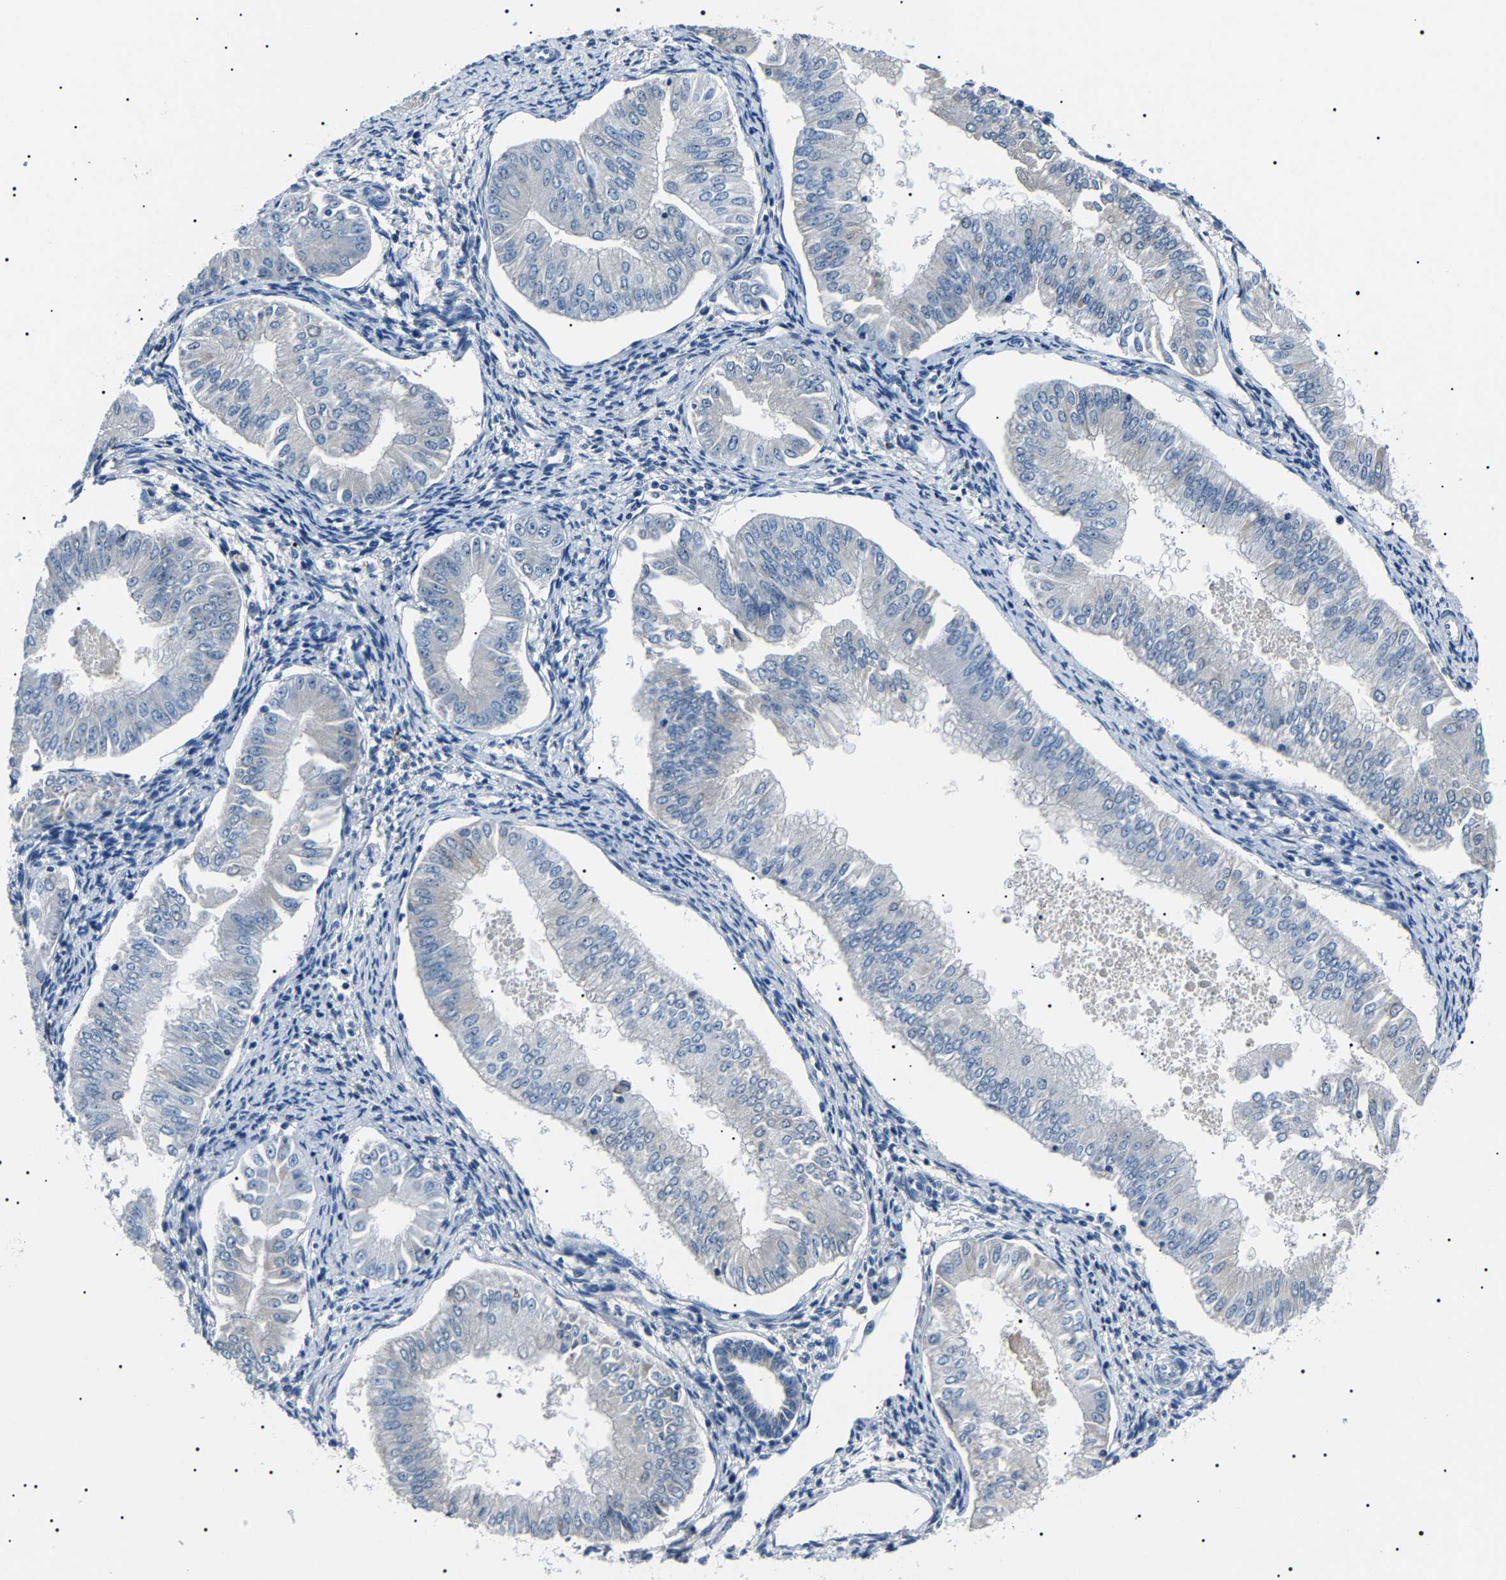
{"staining": {"intensity": "negative", "quantity": "none", "location": "none"}, "tissue": "endometrial cancer", "cell_type": "Tumor cells", "image_type": "cancer", "snomed": [{"axis": "morphology", "description": "Normal tissue, NOS"}, {"axis": "morphology", "description": "Adenocarcinoma, NOS"}, {"axis": "topography", "description": "Endometrium"}], "caption": "DAB (3,3'-diaminobenzidine) immunohistochemical staining of endometrial cancer (adenocarcinoma) displays no significant expression in tumor cells.", "gene": "KLK15", "patient": {"sex": "female", "age": 53}}